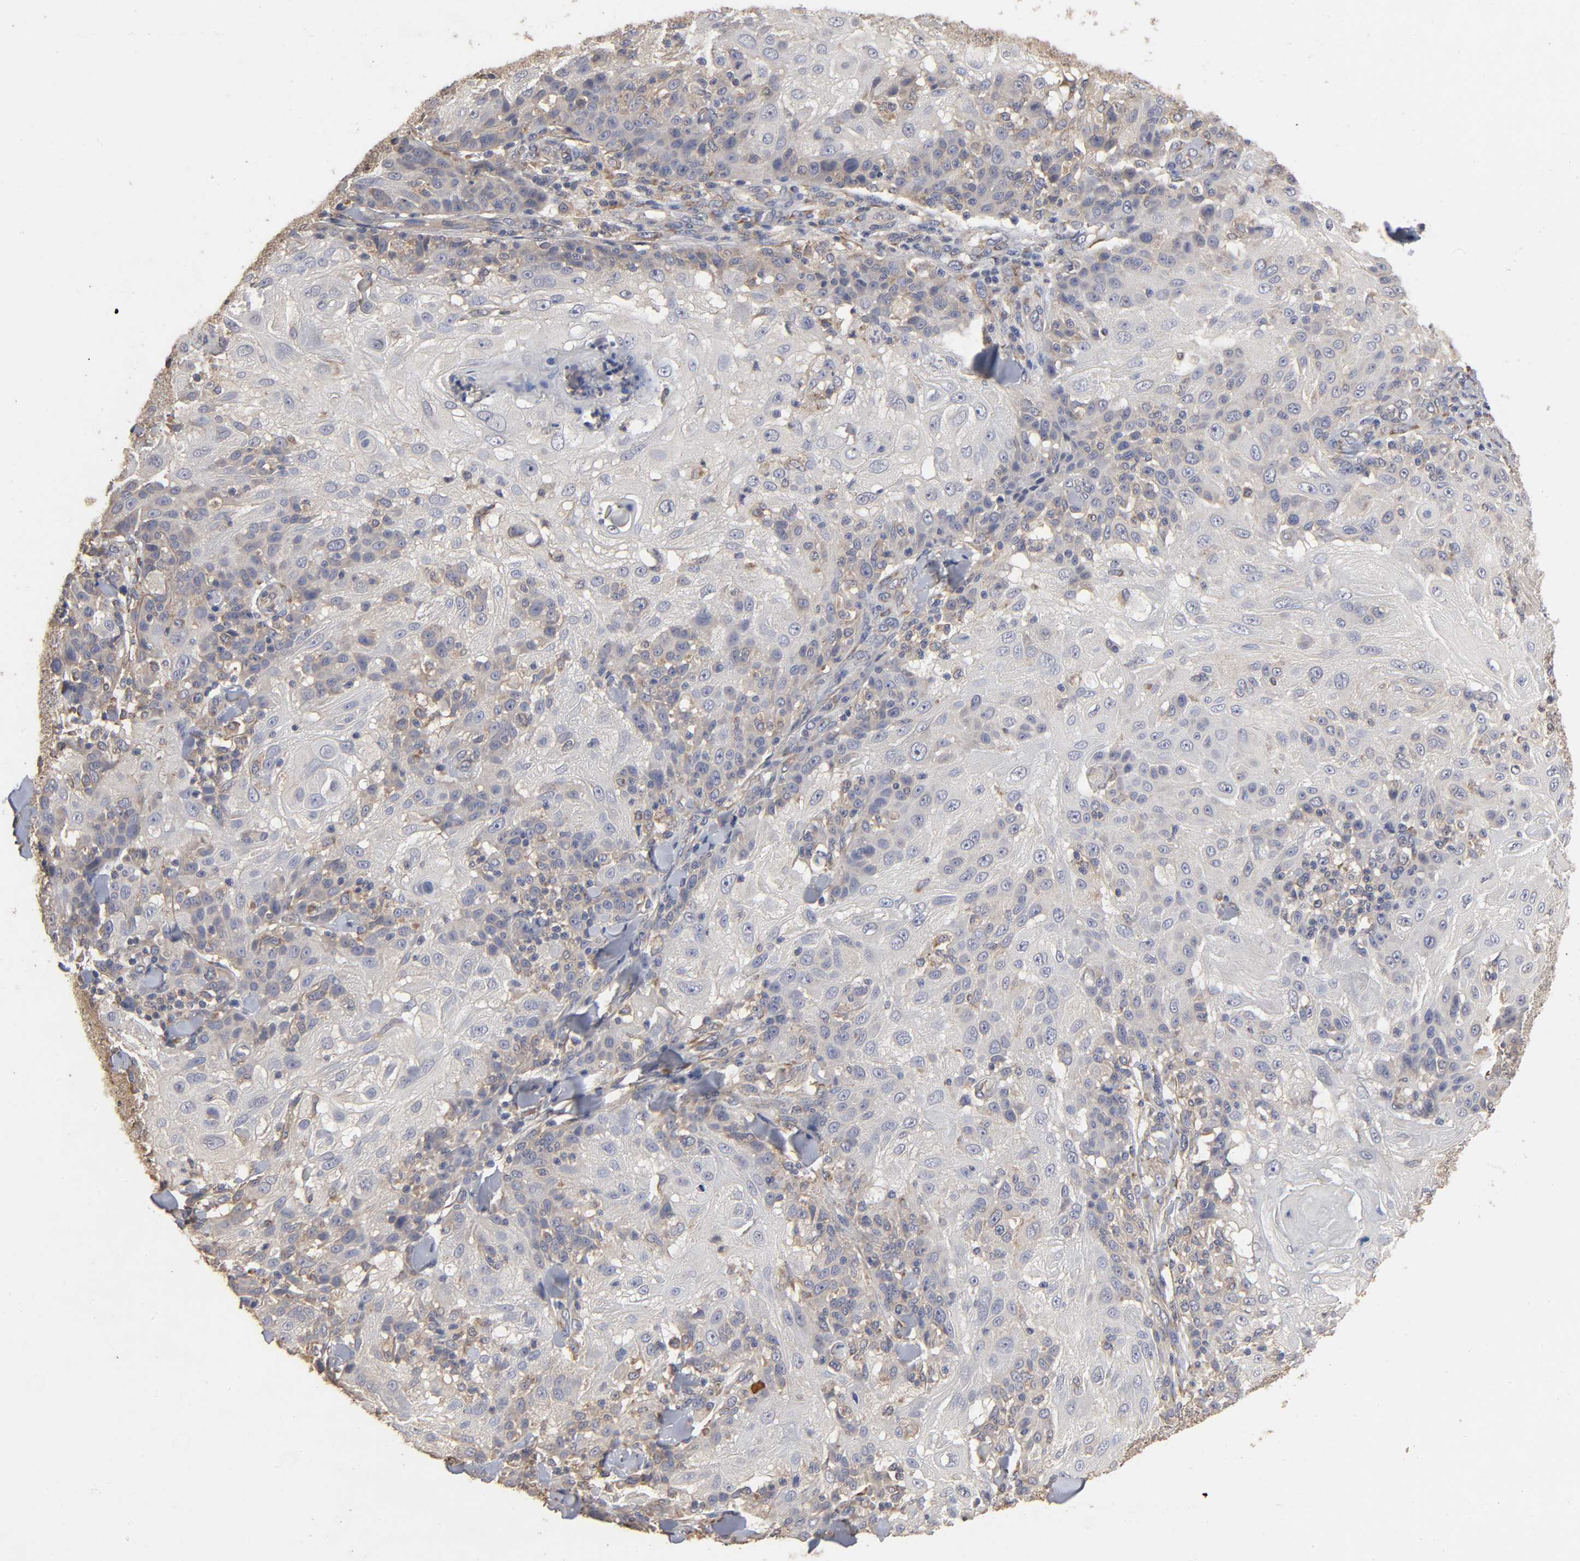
{"staining": {"intensity": "weak", "quantity": "<25%", "location": "cytoplasmic/membranous"}, "tissue": "skin cancer", "cell_type": "Tumor cells", "image_type": "cancer", "snomed": [{"axis": "morphology", "description": "Normal tissue, NOS"}, {"axis": "morphology", "description": "Squamous cell carcinoma, NOS"}, {"axis": "topography", "description": "Skin"}], "caption": "Squamous cell carcinoma (skin) was stained to show a protein in brown. There is no significant positivity in tumor cells.", "gene": "EIF4G2", "patient": {"sex": "female", "age": 83}}